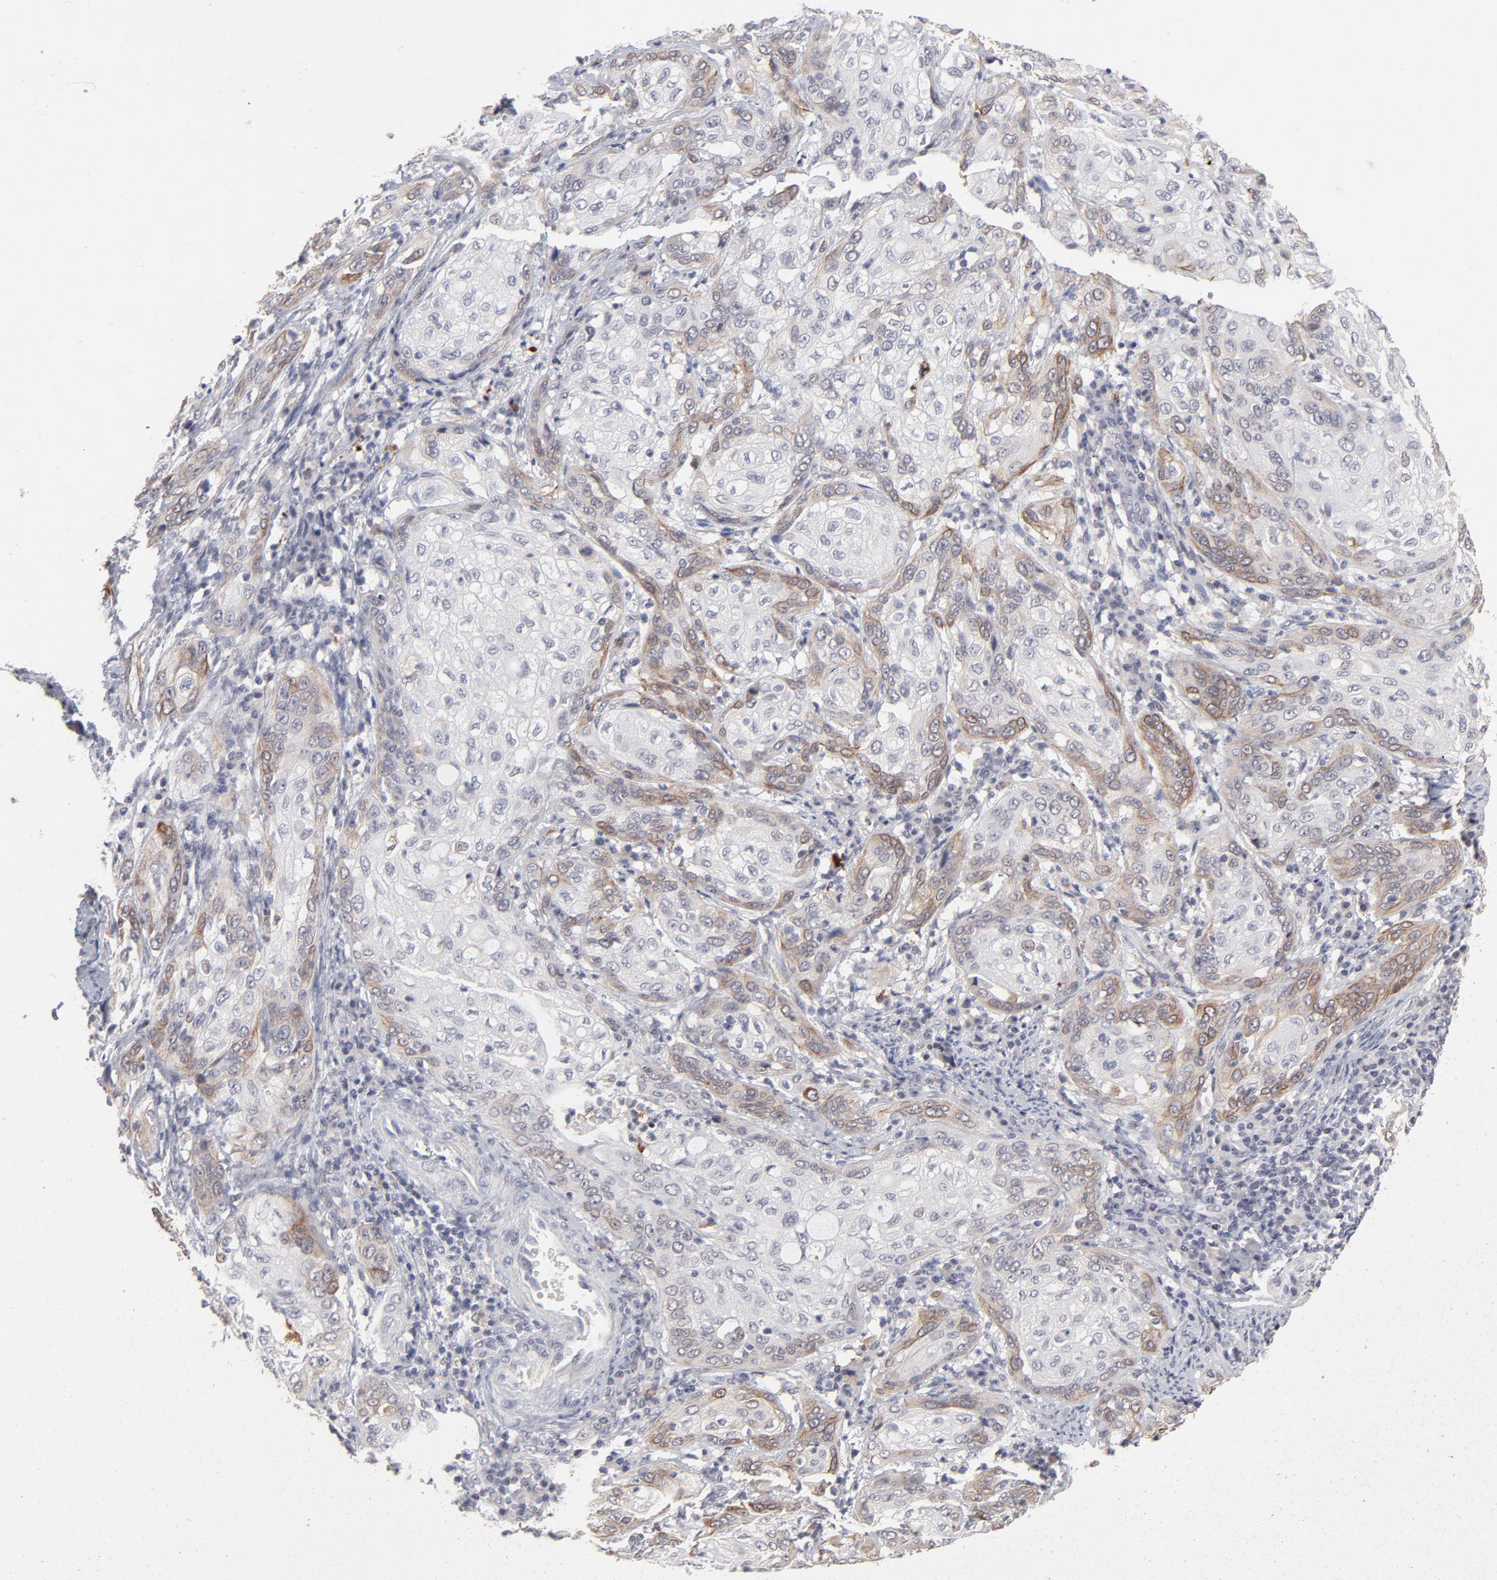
{"staining": {"intensity": "weak", "quantity": "25%-75%", "location": "cytoplasmic/membranous"}, "tissue": "cervical cancer", "cell_type": "Tumor cells", "image_type": "cancer", "snomed": [{"axis": "morphology", "description": "Squamous cell carcinoma, NOS"}, {"axis": "topography", "description": "Cervix"}], "caption": "Cervical squamous cell carcinoma stained with immunohistochemistry (IHC) reveals weak cytoplasmic/membranous positivity in approximately 25%-75% of tumor cells.", "gene": "CCR2", "patient": {"sex": "female", "age": 41}}